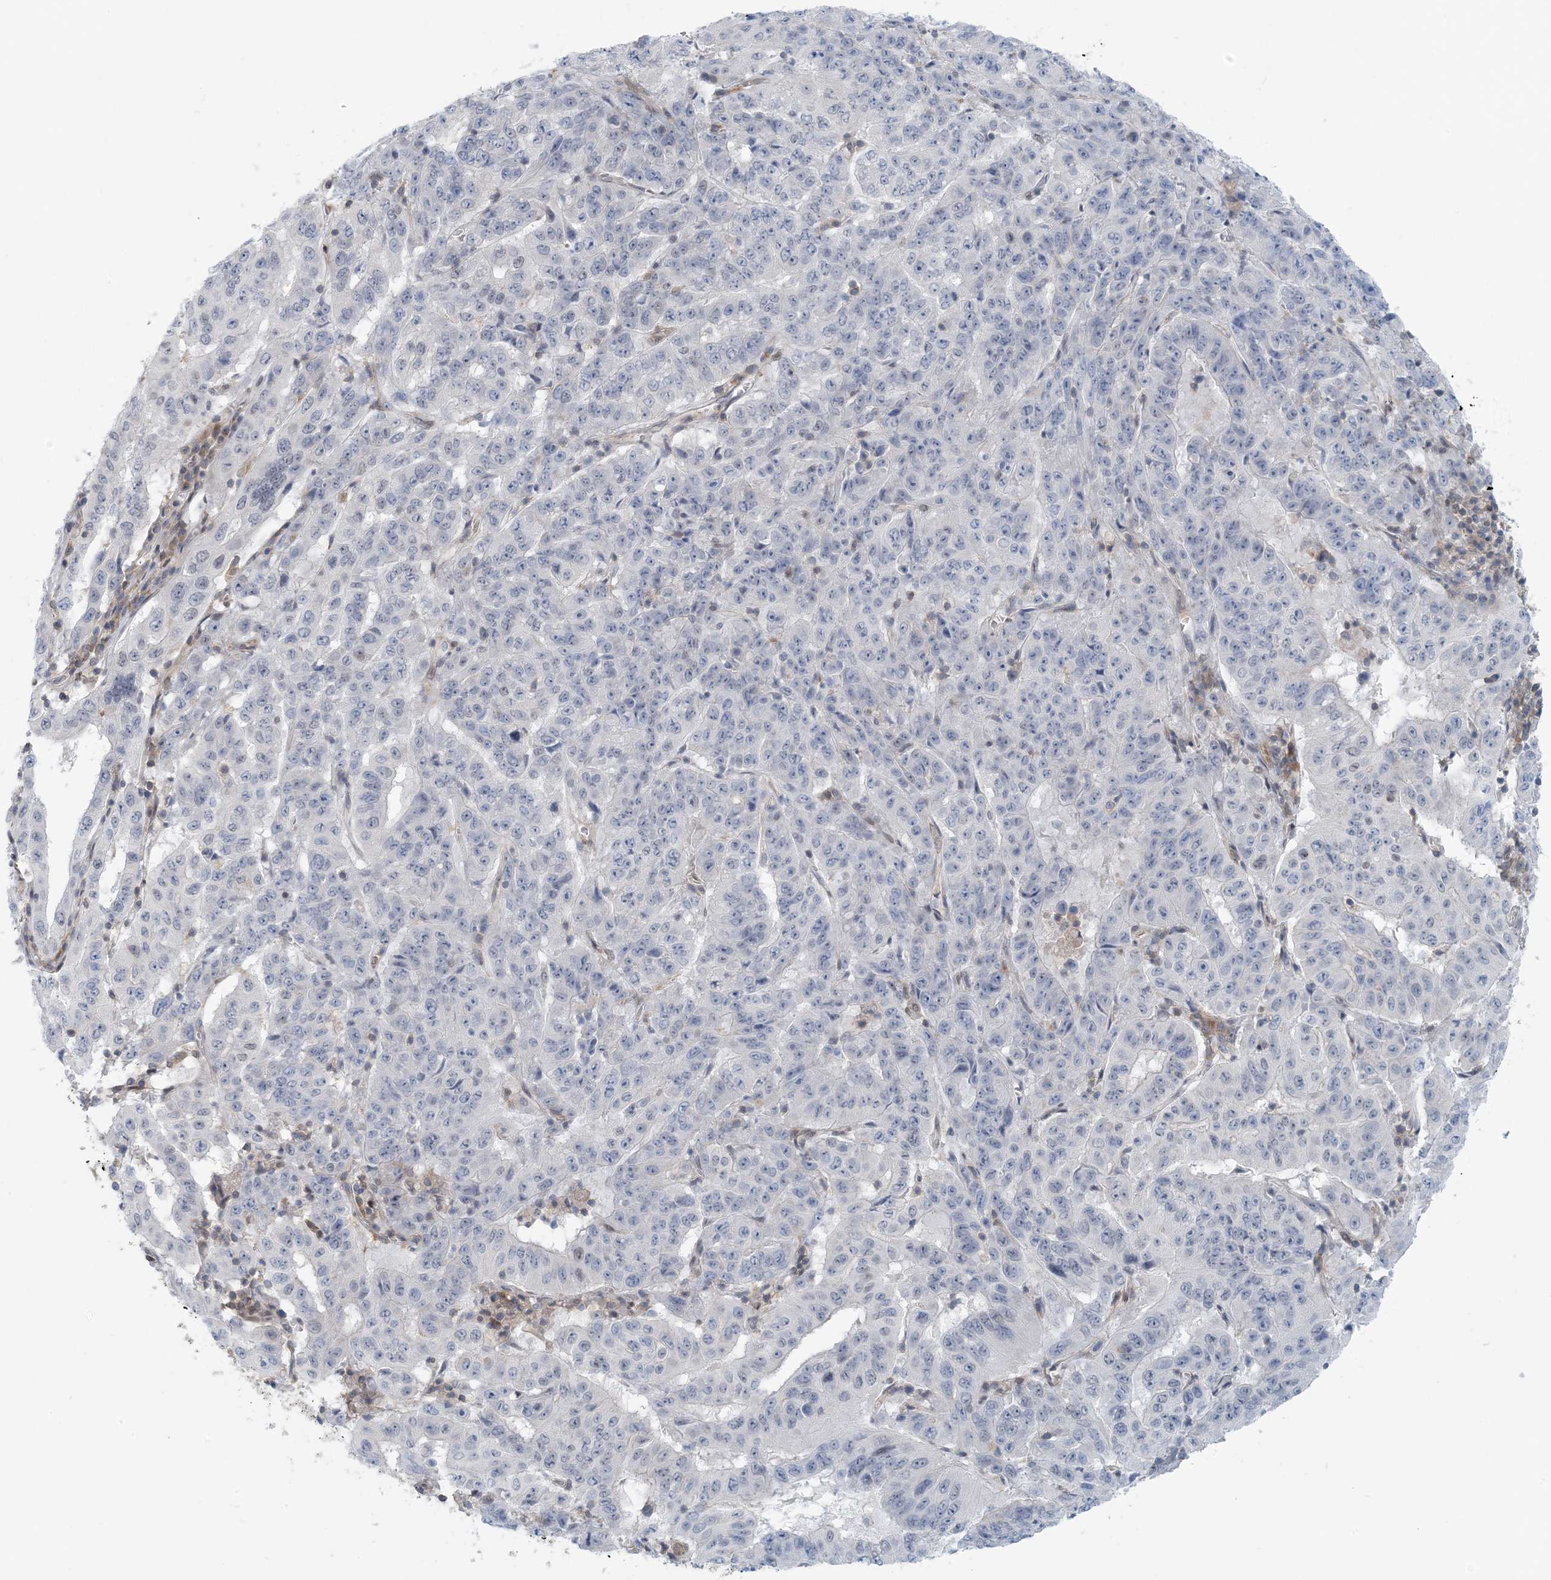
{"staining": {"intensity": "negative", "quantity": "none", "location": "none"}, "tissue": "pancreatic cancer", "cell_type": "Tumor cells", "image_type": "cancer", "snomed": [{"axis": "morphology", "description": "Adenocarcinoma, NOS"}, {"axis": "topography", "description": "Pancreas"}], "caption": "This is an immunohistochemistry photomicrograph of pancreatic cancer. There is no expression in tumor cells.", "gene": "ZC3H12A", "patient": {"sex": "male", "age": 63}}